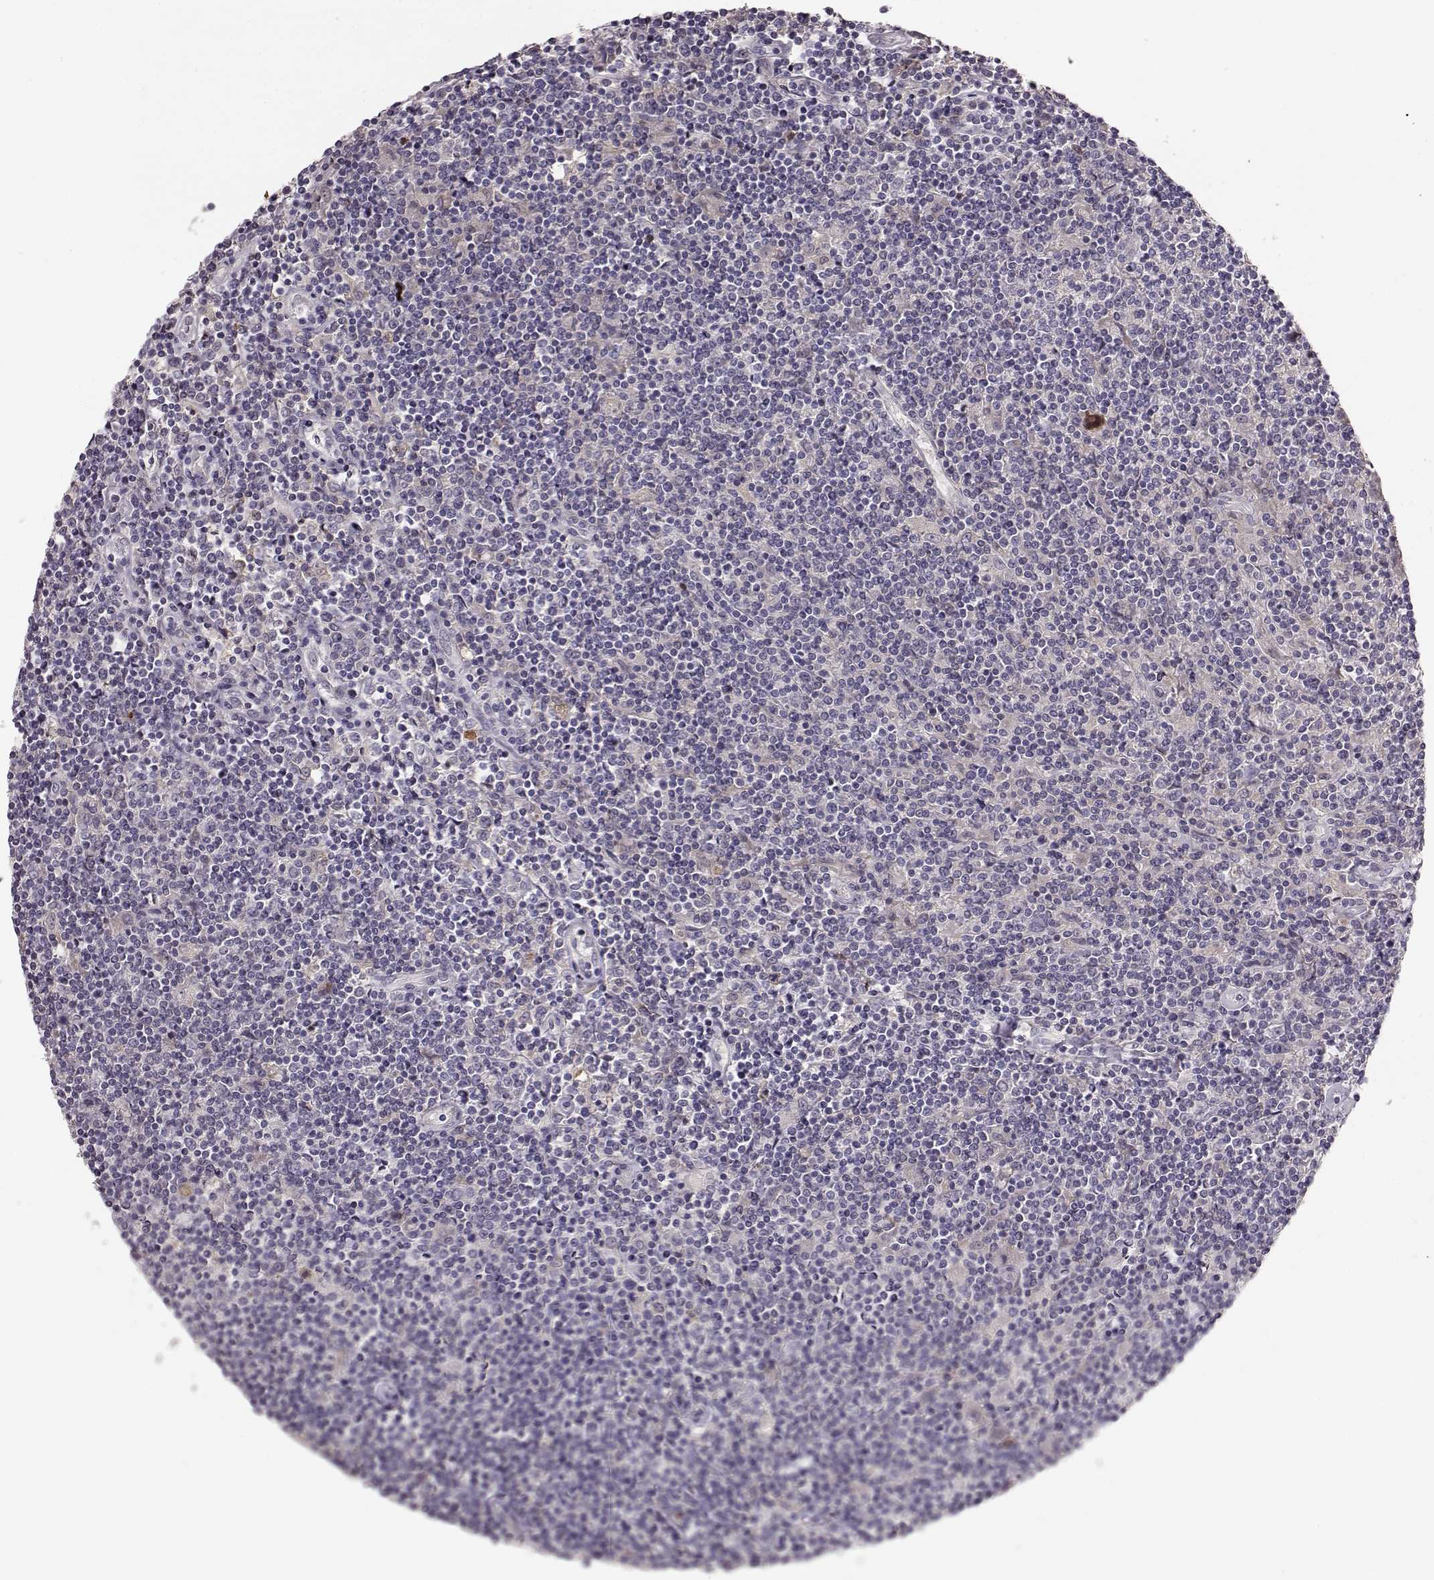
{"staining": {"intensity": "negative", "quantity": "none", "location": "none"}, "tissue": "lymphoma", "cell_type": "Tumor cells", "image_type": "cancer", "snomed": [{"axis": "morphology", "description": "Hodgkin's disease, NOS"}, {"axis": "topography", "description": "Lymph node"}], "caption": "Immunohistochemistry (IHC) histopathology image of neoplastic tissue: human Hodgkin's disease stained with DAB exhibits no significant protein positivity in tumor cells.", "gene": "YJEFN3", "patient": {"sex": "male", "age": 40}}